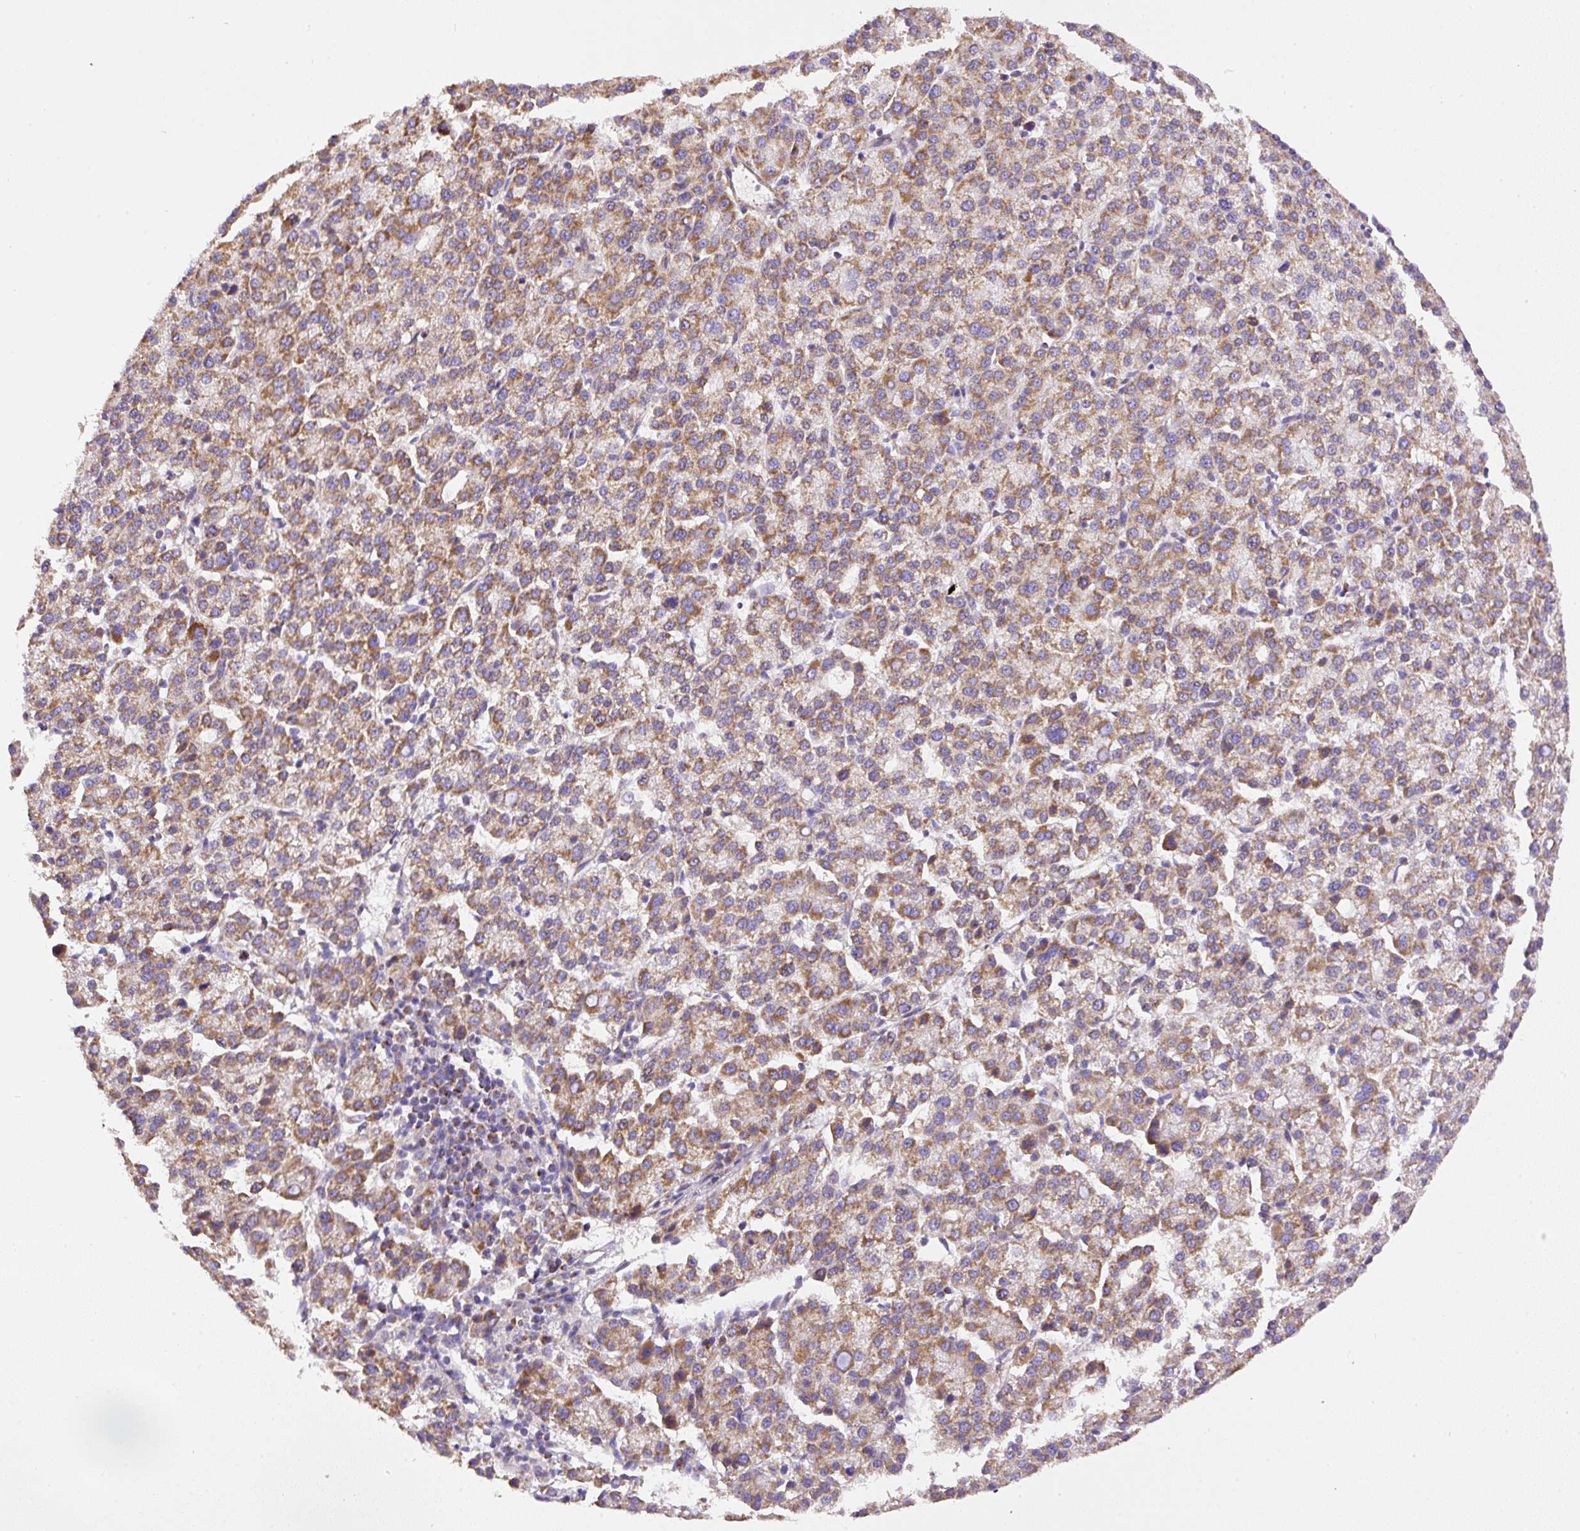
{"staining": {"intensity": "moderate", "quantity": ">75%", "location": "cytoplasmic/membranous"}, "tissue": "liver cancer", "cell_type": "Tumor cells", "image_type": "cancer", "snomed": [{"axis": "morphology", "description": "Carcinoma, Hepatocellular, NOS"}, {"axis": "topography", "description": "Liver"}], "caption": "Hepatocellular carcinoma (liver) stained for a protein exhibits moderate cytoplasmic/membranous positivity in tumor cells.", "gene": "NDUFAF2", "patient": {"sex": "female", "age": 58}}